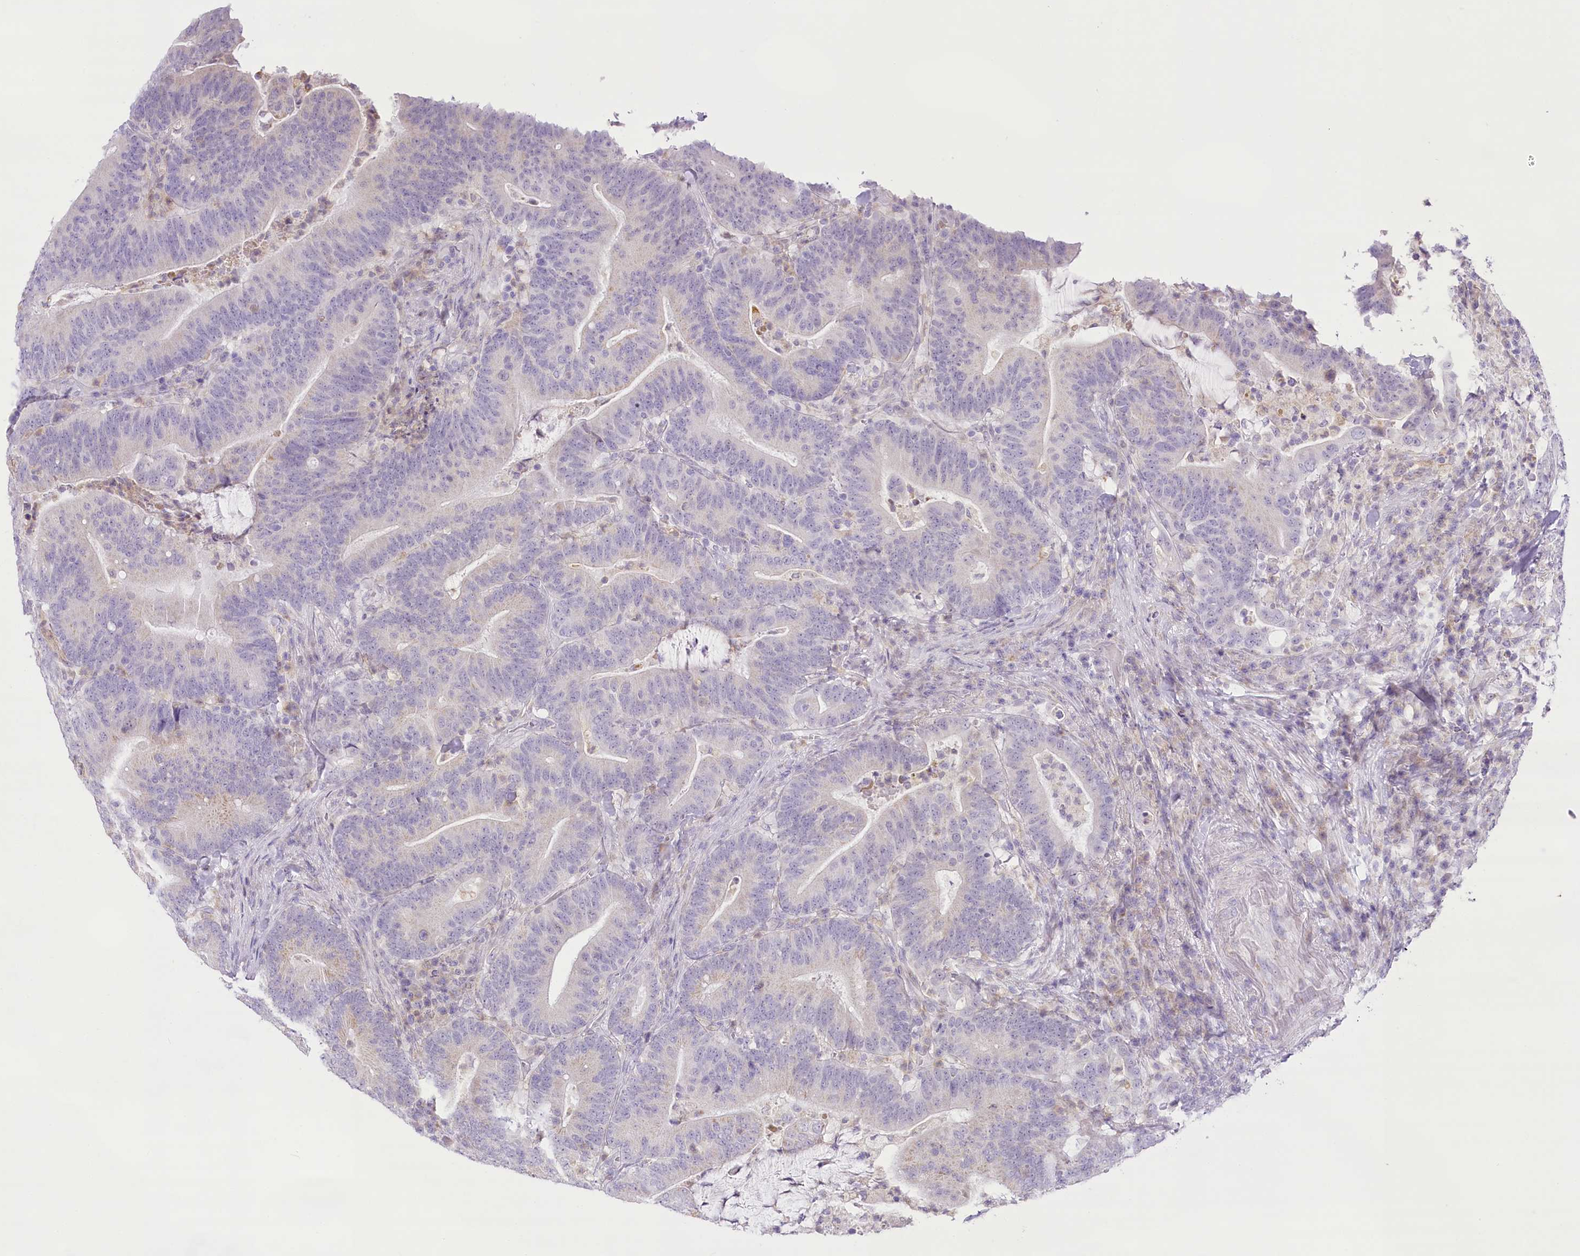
{"staining": {"intensity": "negative", "quantity": "none", "location": "none"}, "tissue": "colorectal cancer", "cell_type": "Tumor cells", "image_type": "cancer", "snomed": [{"axis": "morphology", "description": "Adenocarcinoma, NOS"}, {"axis": "topography", "description": "Colon"}], "caption": "Tumor cells show no significant protein expression in adenocarcinoma (colorectal).", "gene": "CCDC30", "patient": {"sex": "female", "age": 66}}